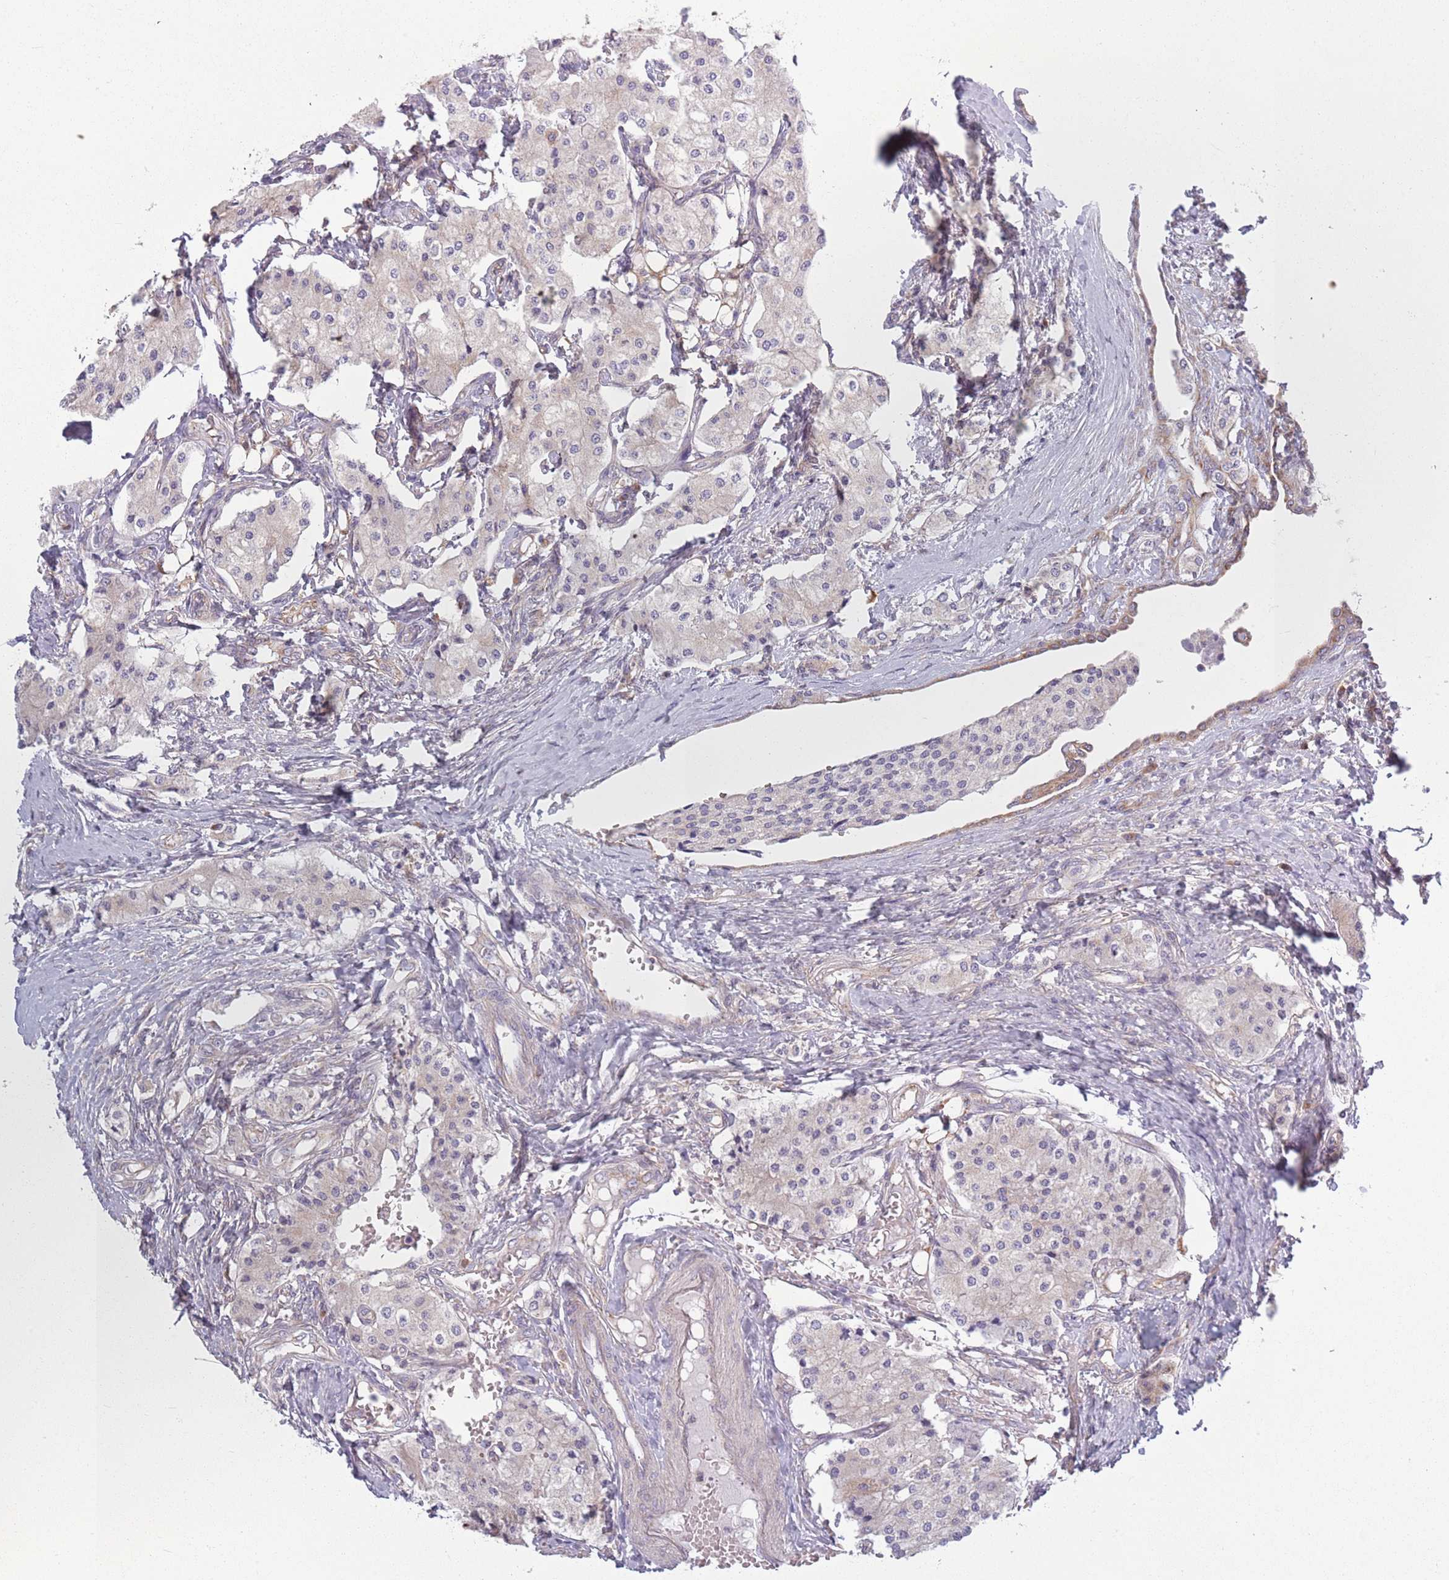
{"staining": {"intensity": "negative", "quantity": "none", "location": "none"}, "tissue": "carcinoid", "cell_type": "Tumor cells", "image_type": "cancer", "snomed": [{"axis": "morphology", "description": "Carcinoid, malignant, NOS"}, {"axis": "topography", "description": "Colon"}], "caption": "DAB immunohistochemical staining of human malignant carcinoid reveals no significant staining in tumor cells. (DAB immunohistochemistry (IHC) with hematoxylin counter stain).", "gene": "COQ5", "patient": {"sex": "female", "age": 52}}